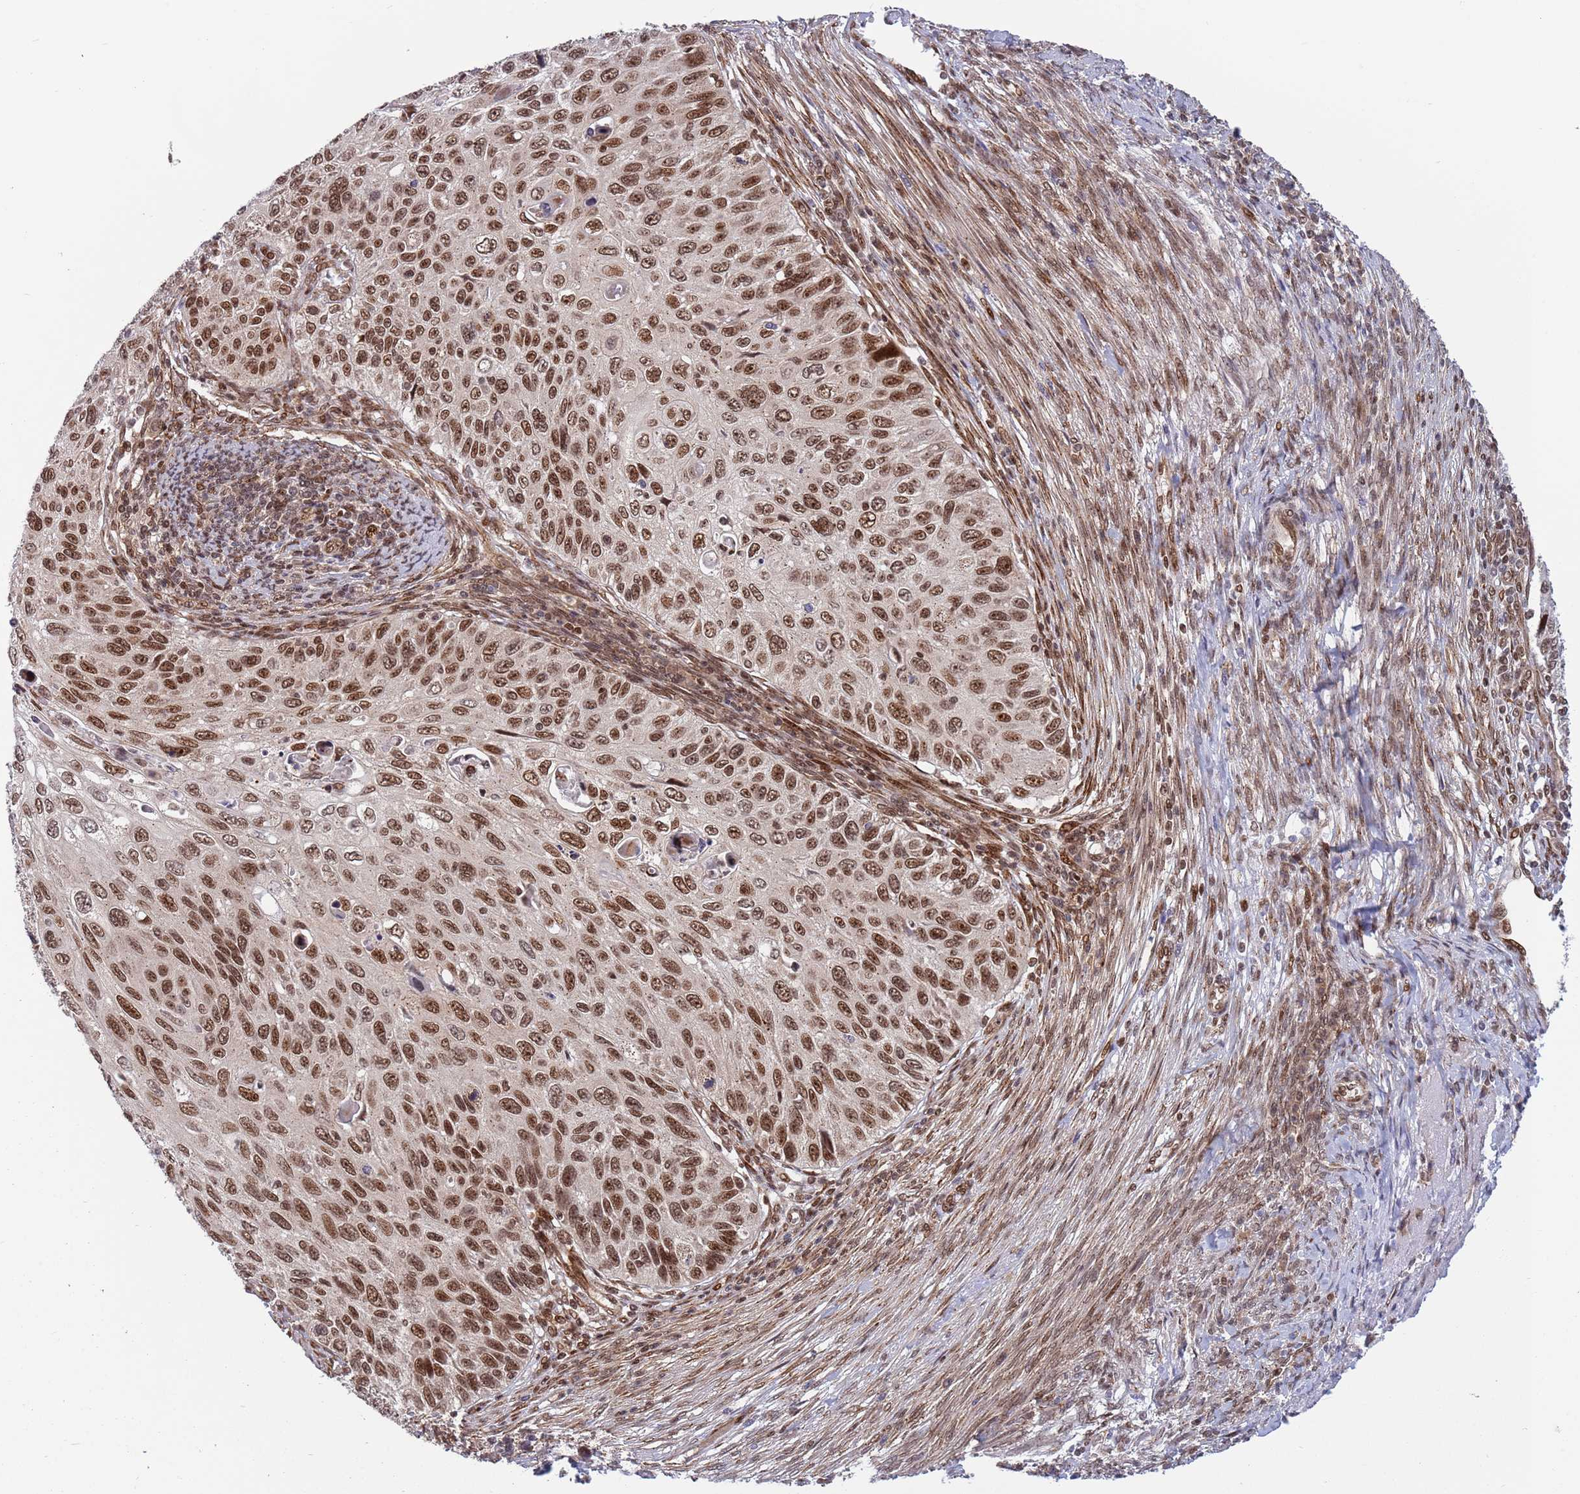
{"staining": {"intensity": "moderate", "quantity": ">75%", "location": "nuclear"}, "tissue": "cervical cancer", "cell_type": "Tumor cells", "image_type": "cancer", "snomed": [{"axis": "morphology", "description": "Squamous cell carcinoma, NOS"}, {"axis": "topography", "description": "Cervix"}], "caption": "Immunohistochemical staining of cervical squamous cell carcinoma shows medium levels of moderate nuclear staining in approximately >75% of tumor cells.", "gene": "TBX10", "patient": {"sex": "female", "age": 70}}